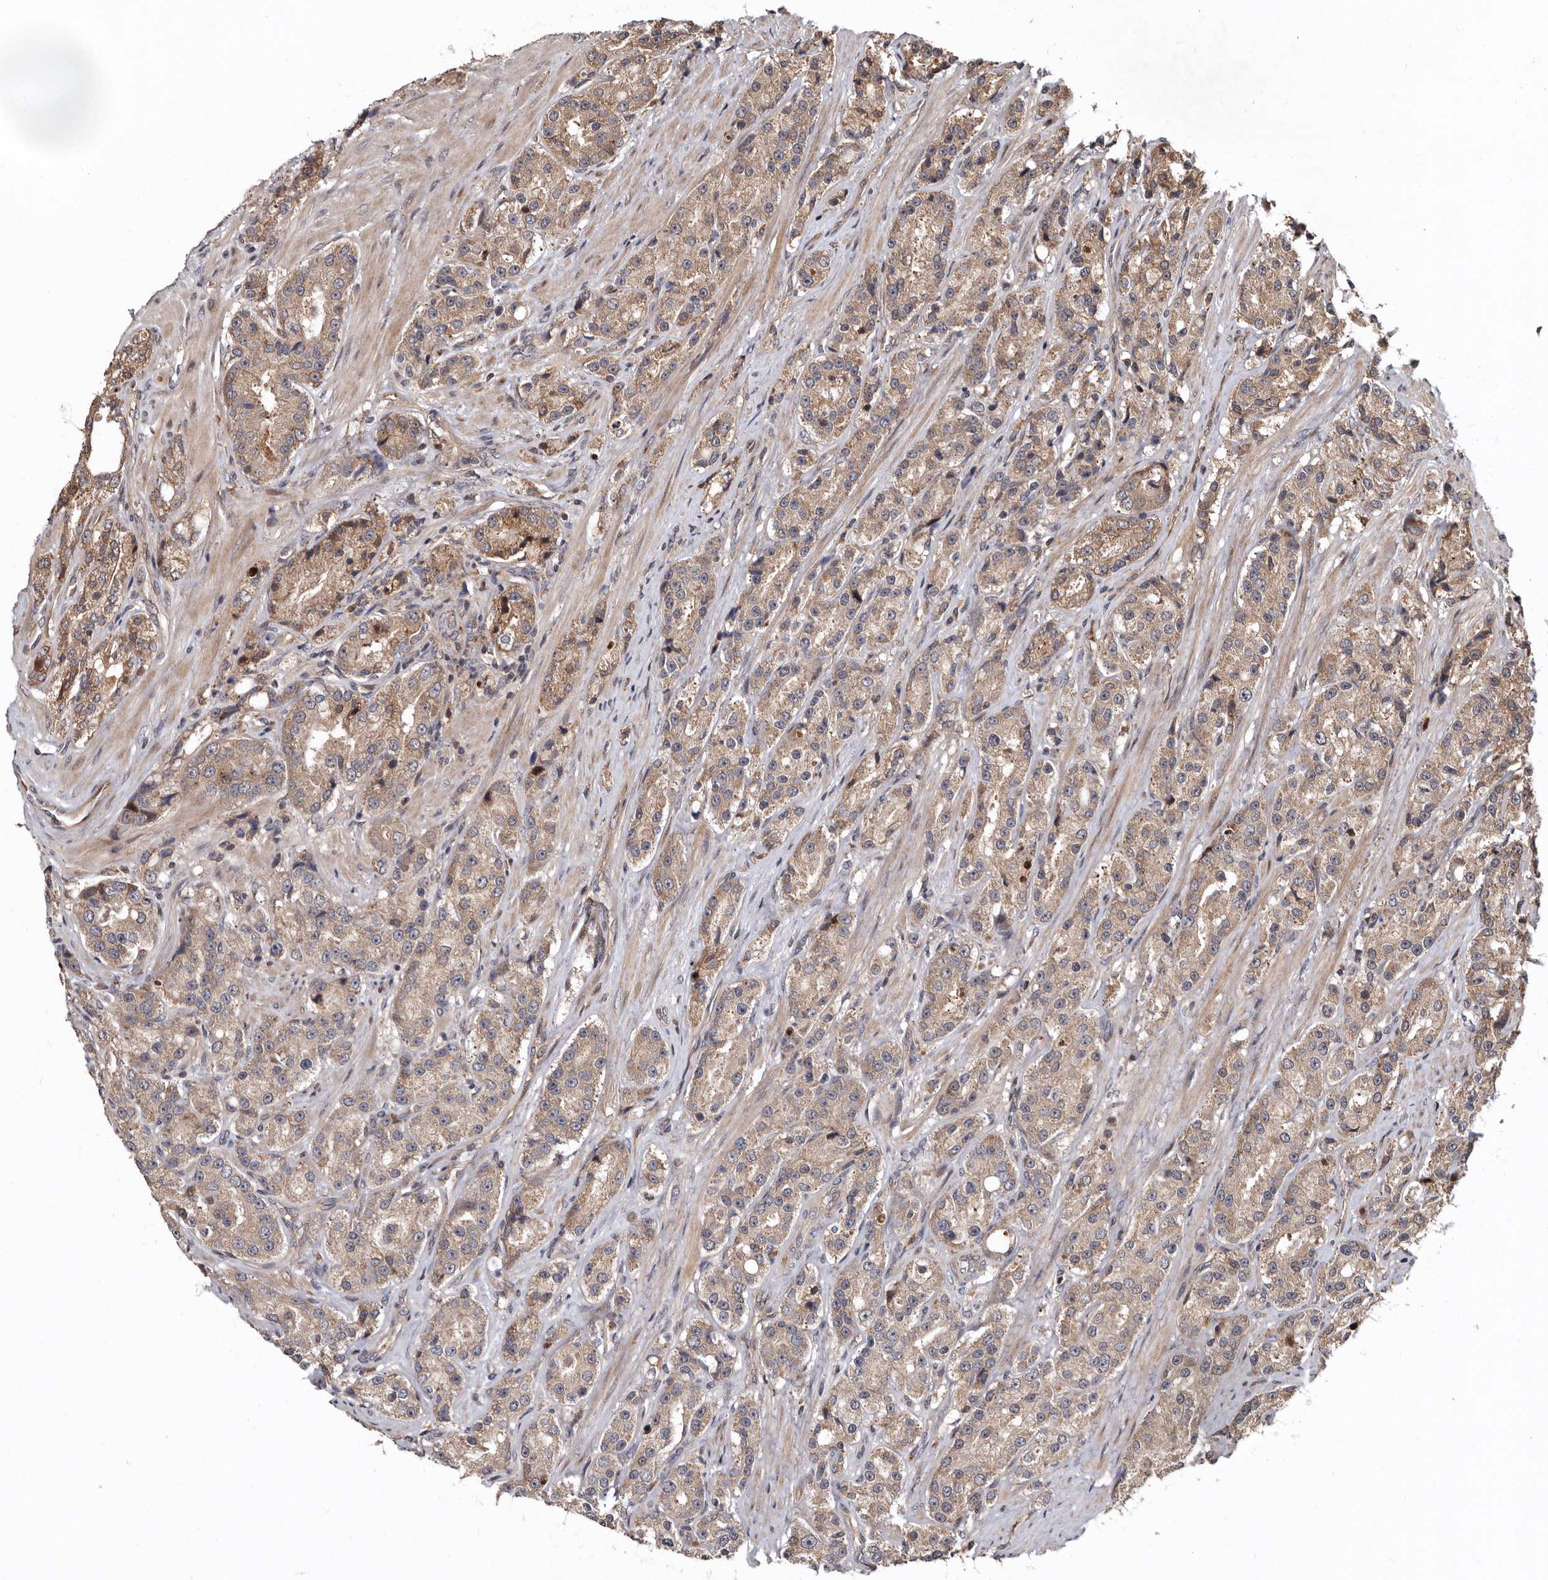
{"staining": {"intensity": "moderate", "quantity": ">75%", "location": "cytoplasmic/membranous"}, "tissue": "prostate cancer", "cell_type": "Tumor cells", "image_type": "cancer", "snomed": [{"axis": "morphology", "description": "Adenocarcinoma, High grade"}, {"axis": "topography", "description": "Prostate"}], "caption": "Tumor cells display medium levels of moderate cytoplasmic/membranous positivity in about >75% of cells in human prostate cancer (adenocarcinoma (high-grade)).", "gene": "WEE2", "patient": {"sex": "male", "age": 60}}